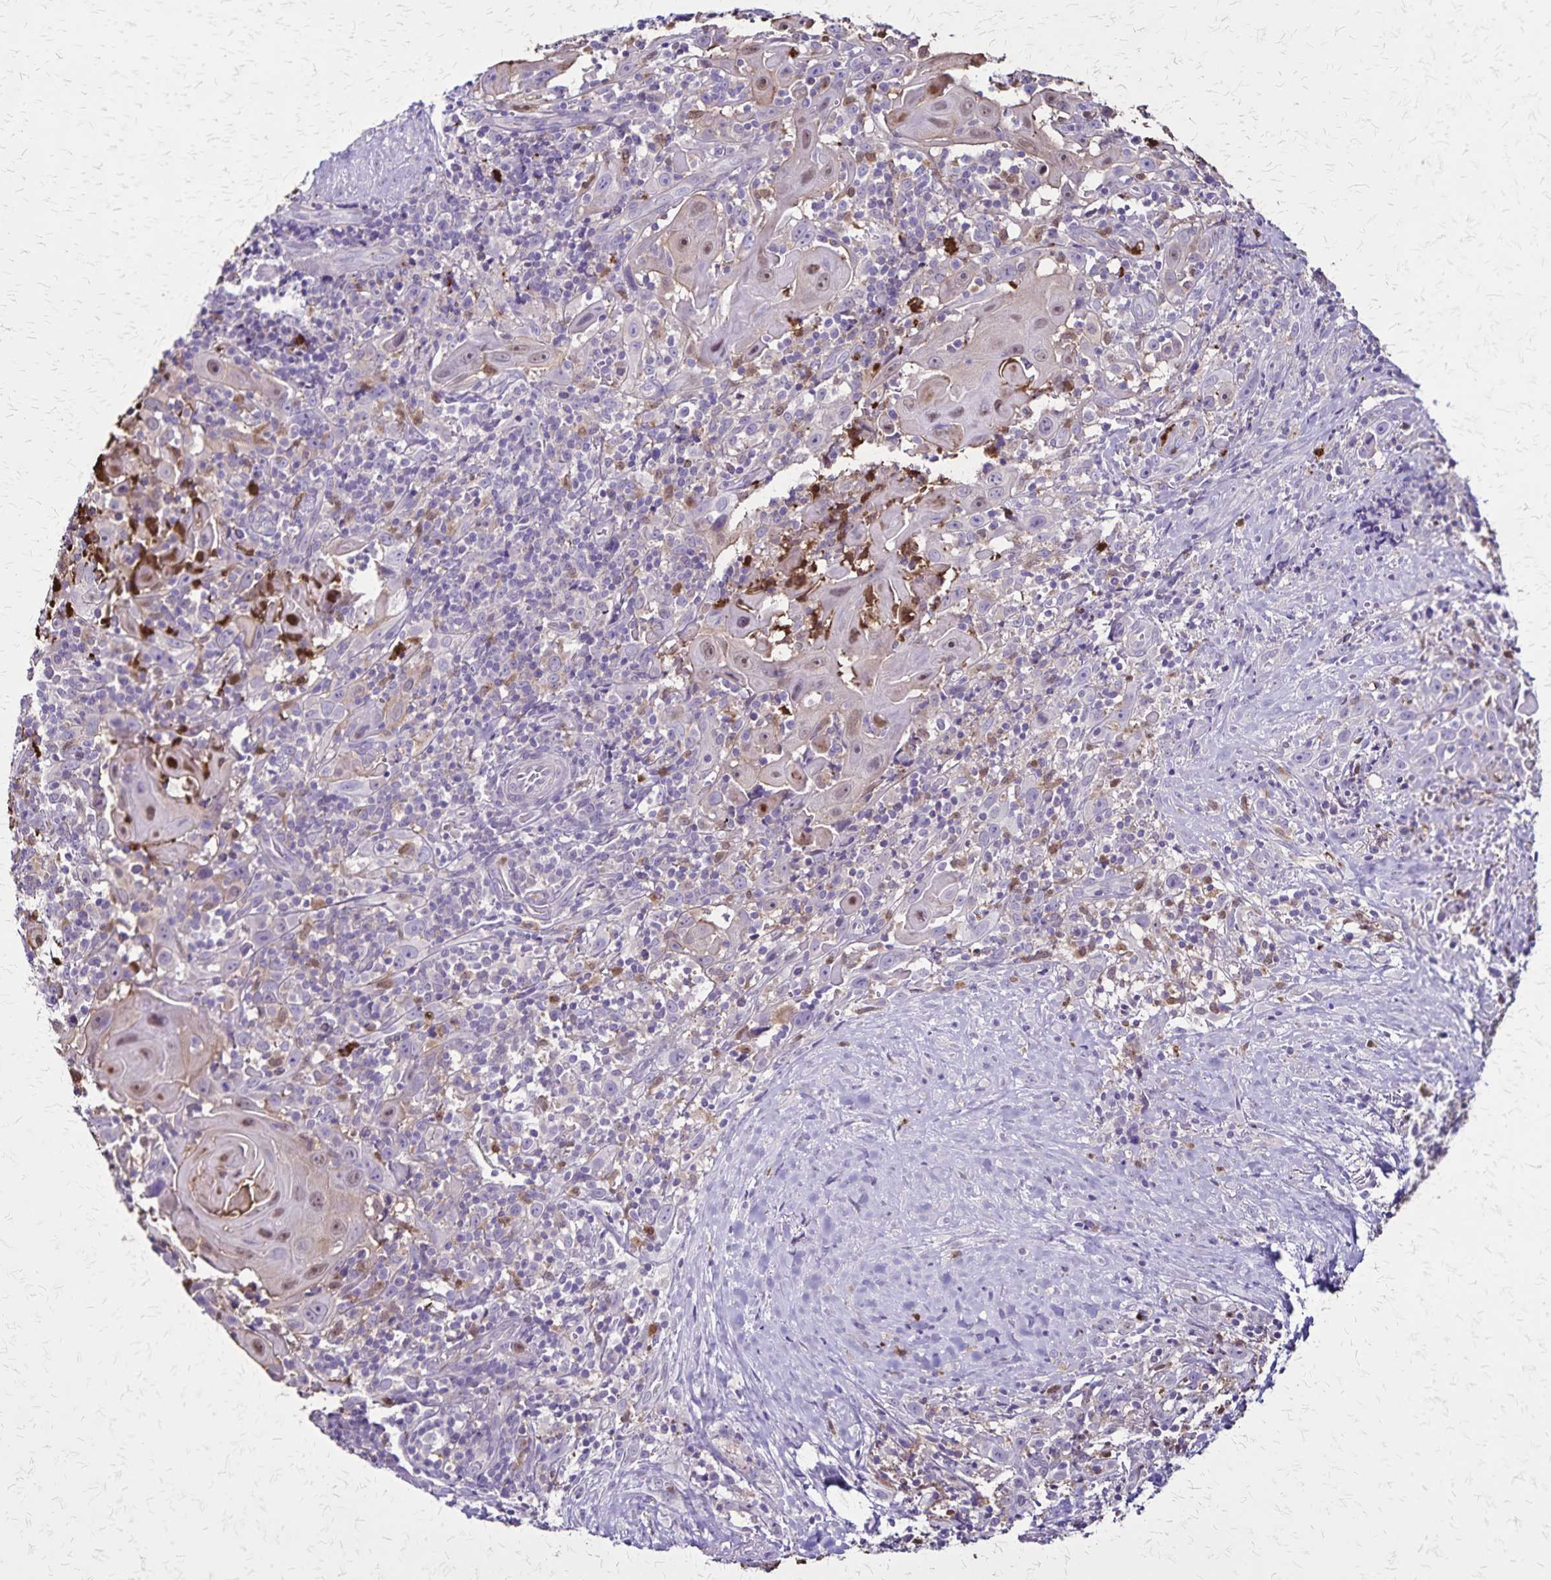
{"staining": {"intensity": "weak", "quantity": "<25%", "location": "nuclear"}, "tissue": "head and neck cancer", "cell_type": "Tumor cells", "image_type": "cancer", "snomed": [{"axis": "morphology", "description": "Squamous cell carcinoma, NOS"}, {"axis": "topography", "description": "Head-Neck"}], "caption": "The image reveals no staining of tumor cells in squamous cell carcinoma (head and neck).", "gene": "ULBP3", "patient": {"sex": "female", "age": 95}}